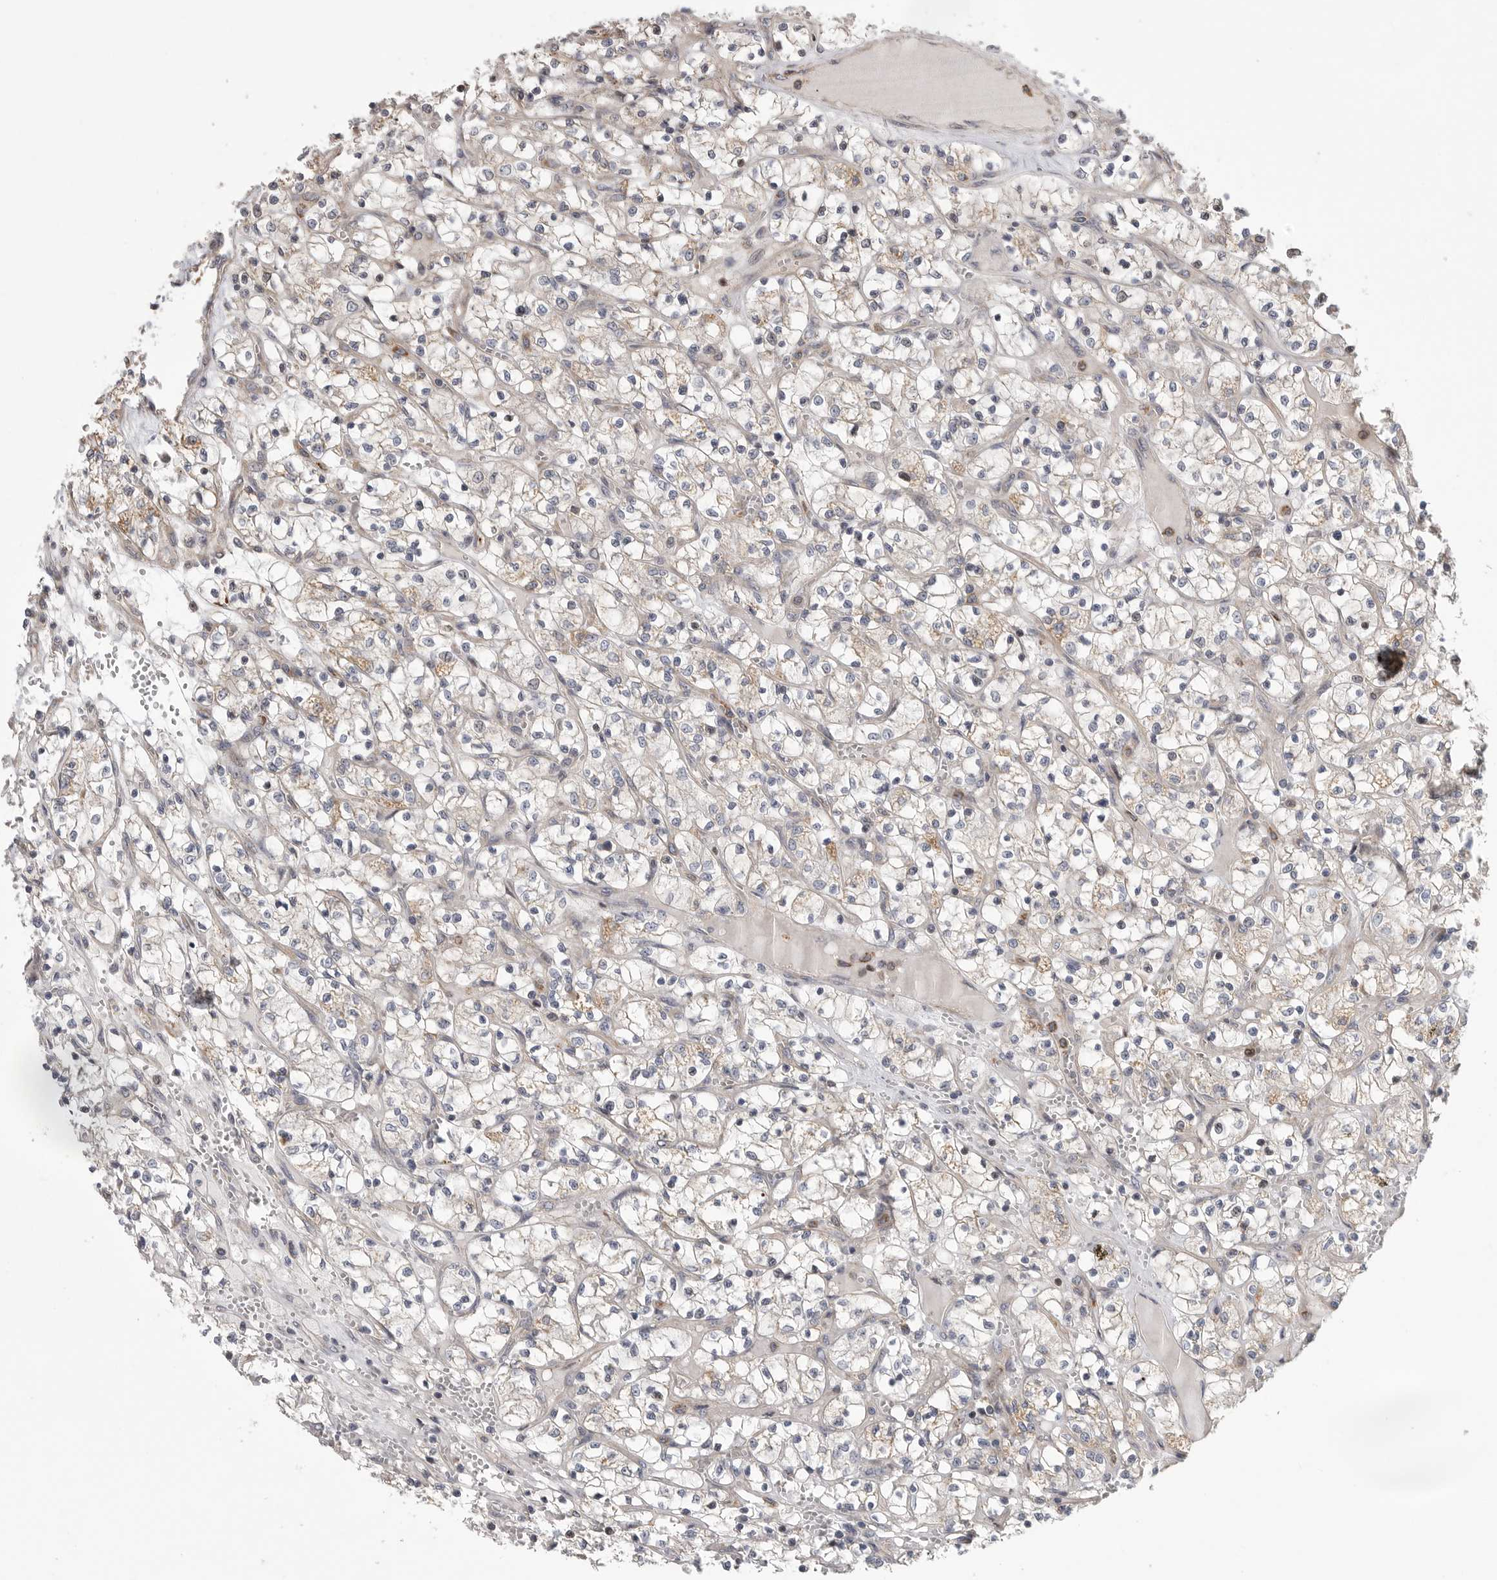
{"staining": {"intensity": "negative", "quantity": "none", "location": "none"}, "tissue": "renal cancer", "cell_type": "Tumor cells", "image_type": "cancer", "snomed": [{"axis": "morphology", "description": "Adenocarcinoma, NOS"}, {"axis": "topography", "description": "Kidney"}], "caption": "Renal adenocarcinoma was stained to show a protein in brown. There is no significant expression in tumor cells. (DAB (3,3'-diaminobenzidine) immunohistochemistry (IHC) visualized using brightfield microscopy, high magnification).", "gene": "OXR1", "patient": {"sex": "female", "age": 69}}